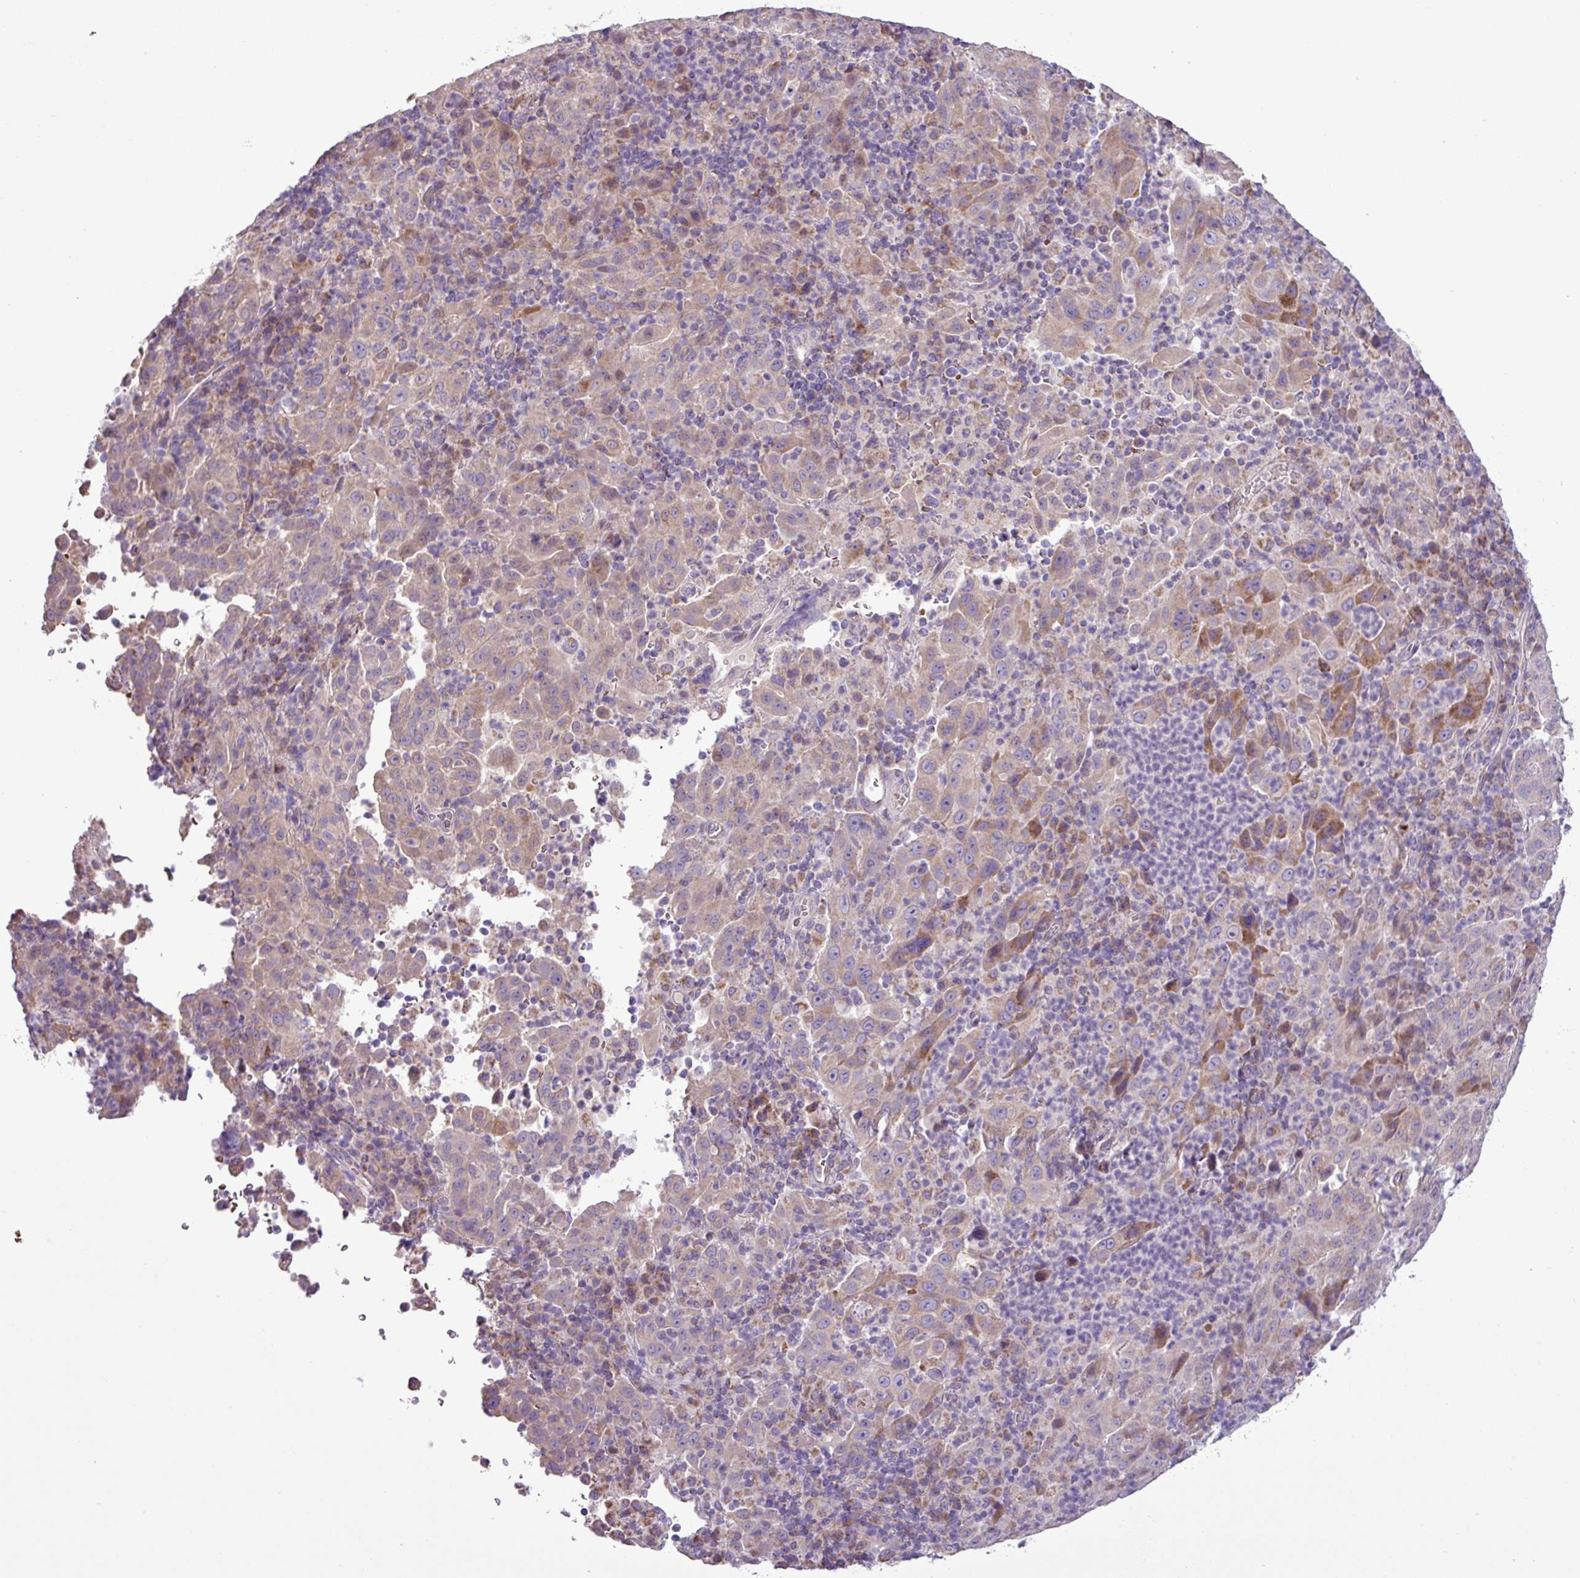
{"staining": {"intensity": "weak", "quantity": ">75%", "location": "cytoplasmic/membranous"}, "tissue": "pancreatic cancer", "cell_type": "Tumor cells", "image_type": "cancer", "snomed": [{"axis": "morphology", "description": "Adenocarcinoma, NOS"}, {"axis": "topography", "description": "Pancreas"}], "caption": "Immunohistochemistry image of neoplastic tissue: pancreatic cancer (adenocarcinoma) stained using immunohistochemistry exhibits low levels of weak protein expression localized specifically in the cytoplasmic/membranous of tumor cells, appearing as a cytoplasmic/membranous brown color.", "gene": "FAM183A", "patient": {"sex": "male", "age": 63}}